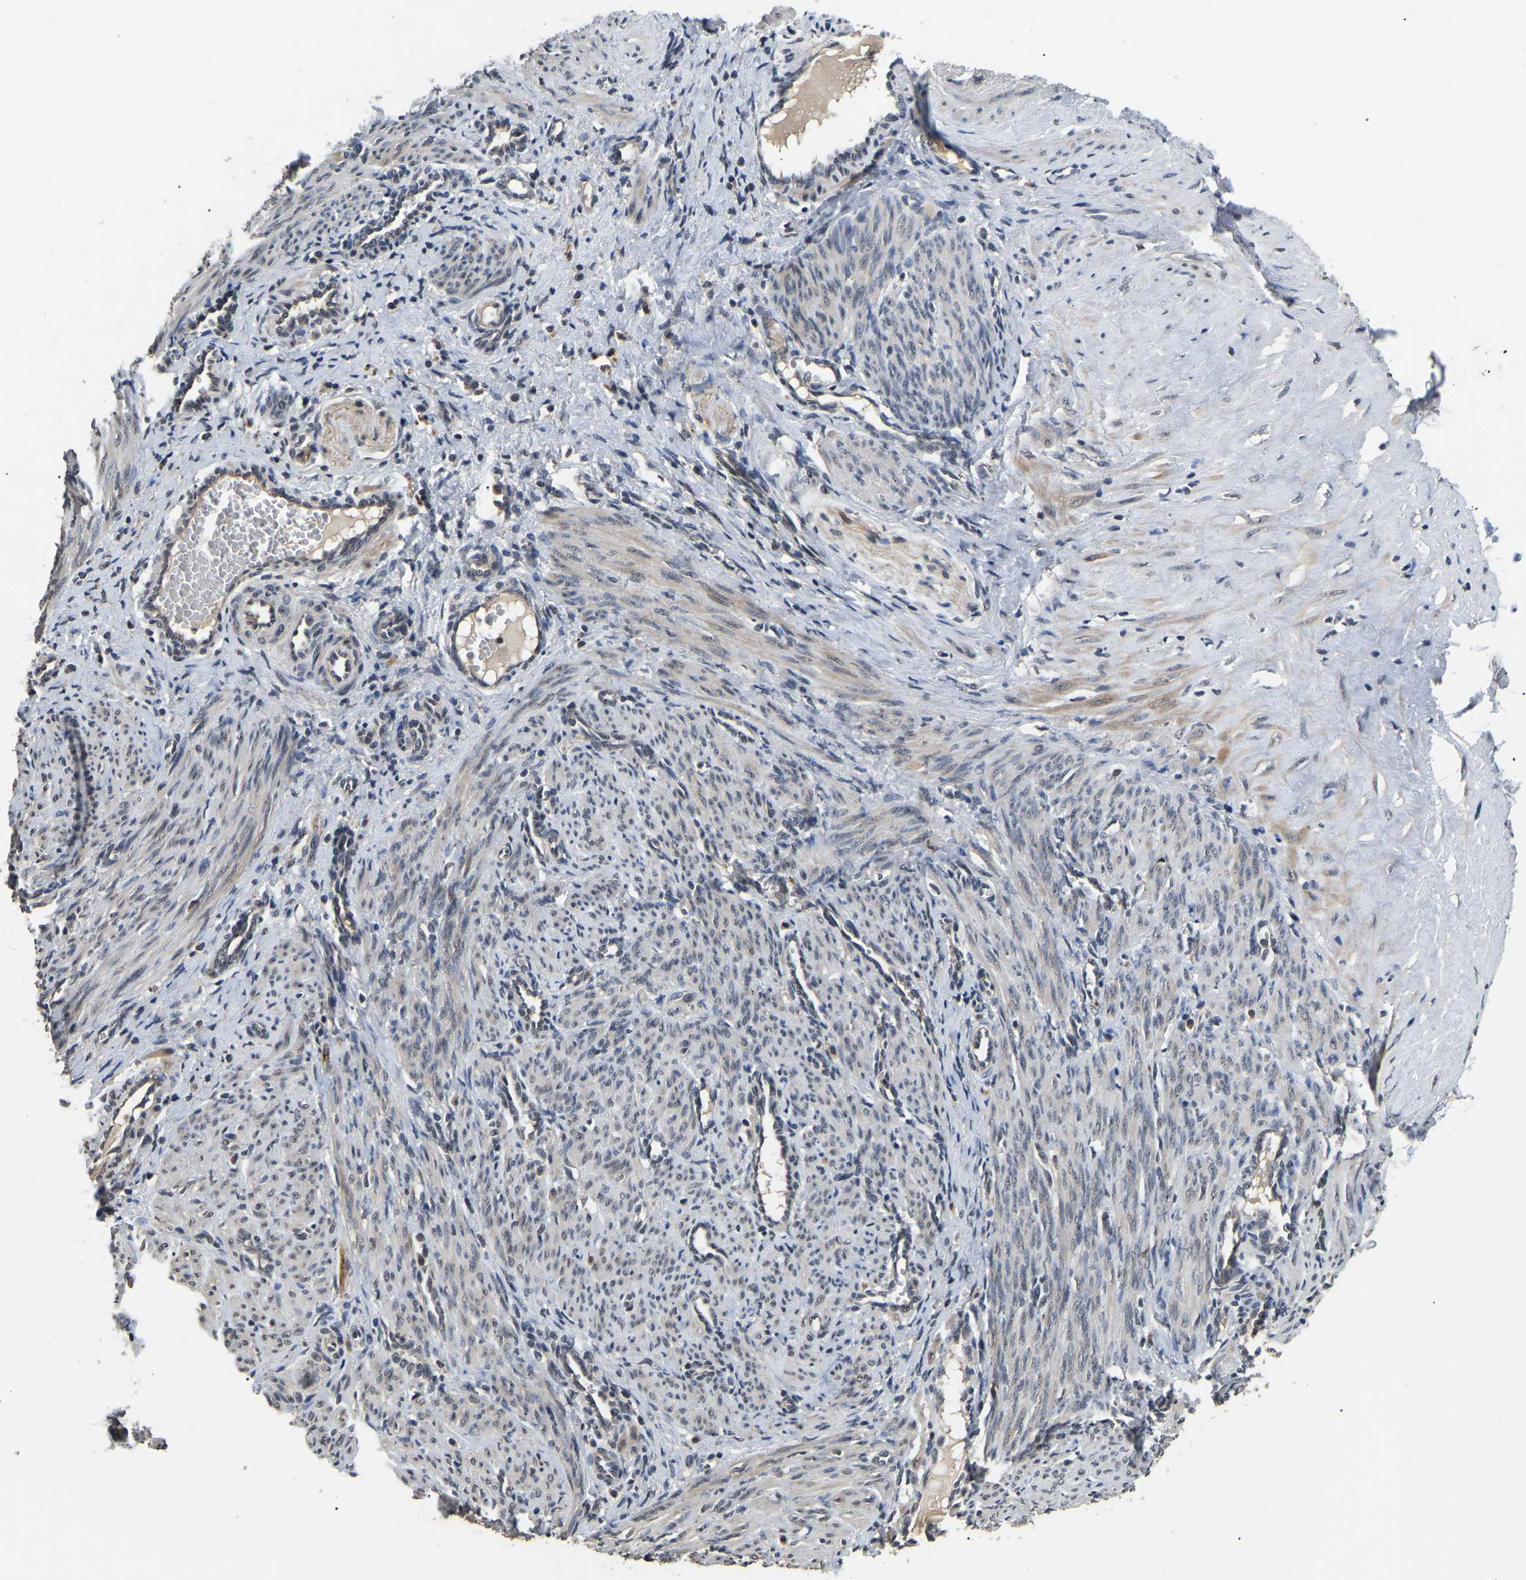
{"staining": {"intensity": "weak", "quantity": "25%-75%", "location": "cytoplasmic/membranous"}, "tissue": "smooth muscle", "cell_type": "Smooth muscle cells", "image_type": "normal", "snomed": [{"axis": "morphology", "description": "Normal tissue, NOS"}, {"axis": "topography", "description": "Endometrium"}], "caption": "Immunohistochemical staining of normal smooth muscle demonstrates 25%-75% levels of weak cytoplasmic/membranous protein staining in about 25%-75% of smooth muscle cells. Immunohistochemistry stains the protein of interest in brown and the nuclei are stained blue.", "gene": "PPM1E", "patient": {"sex": "female", "age": 33}}